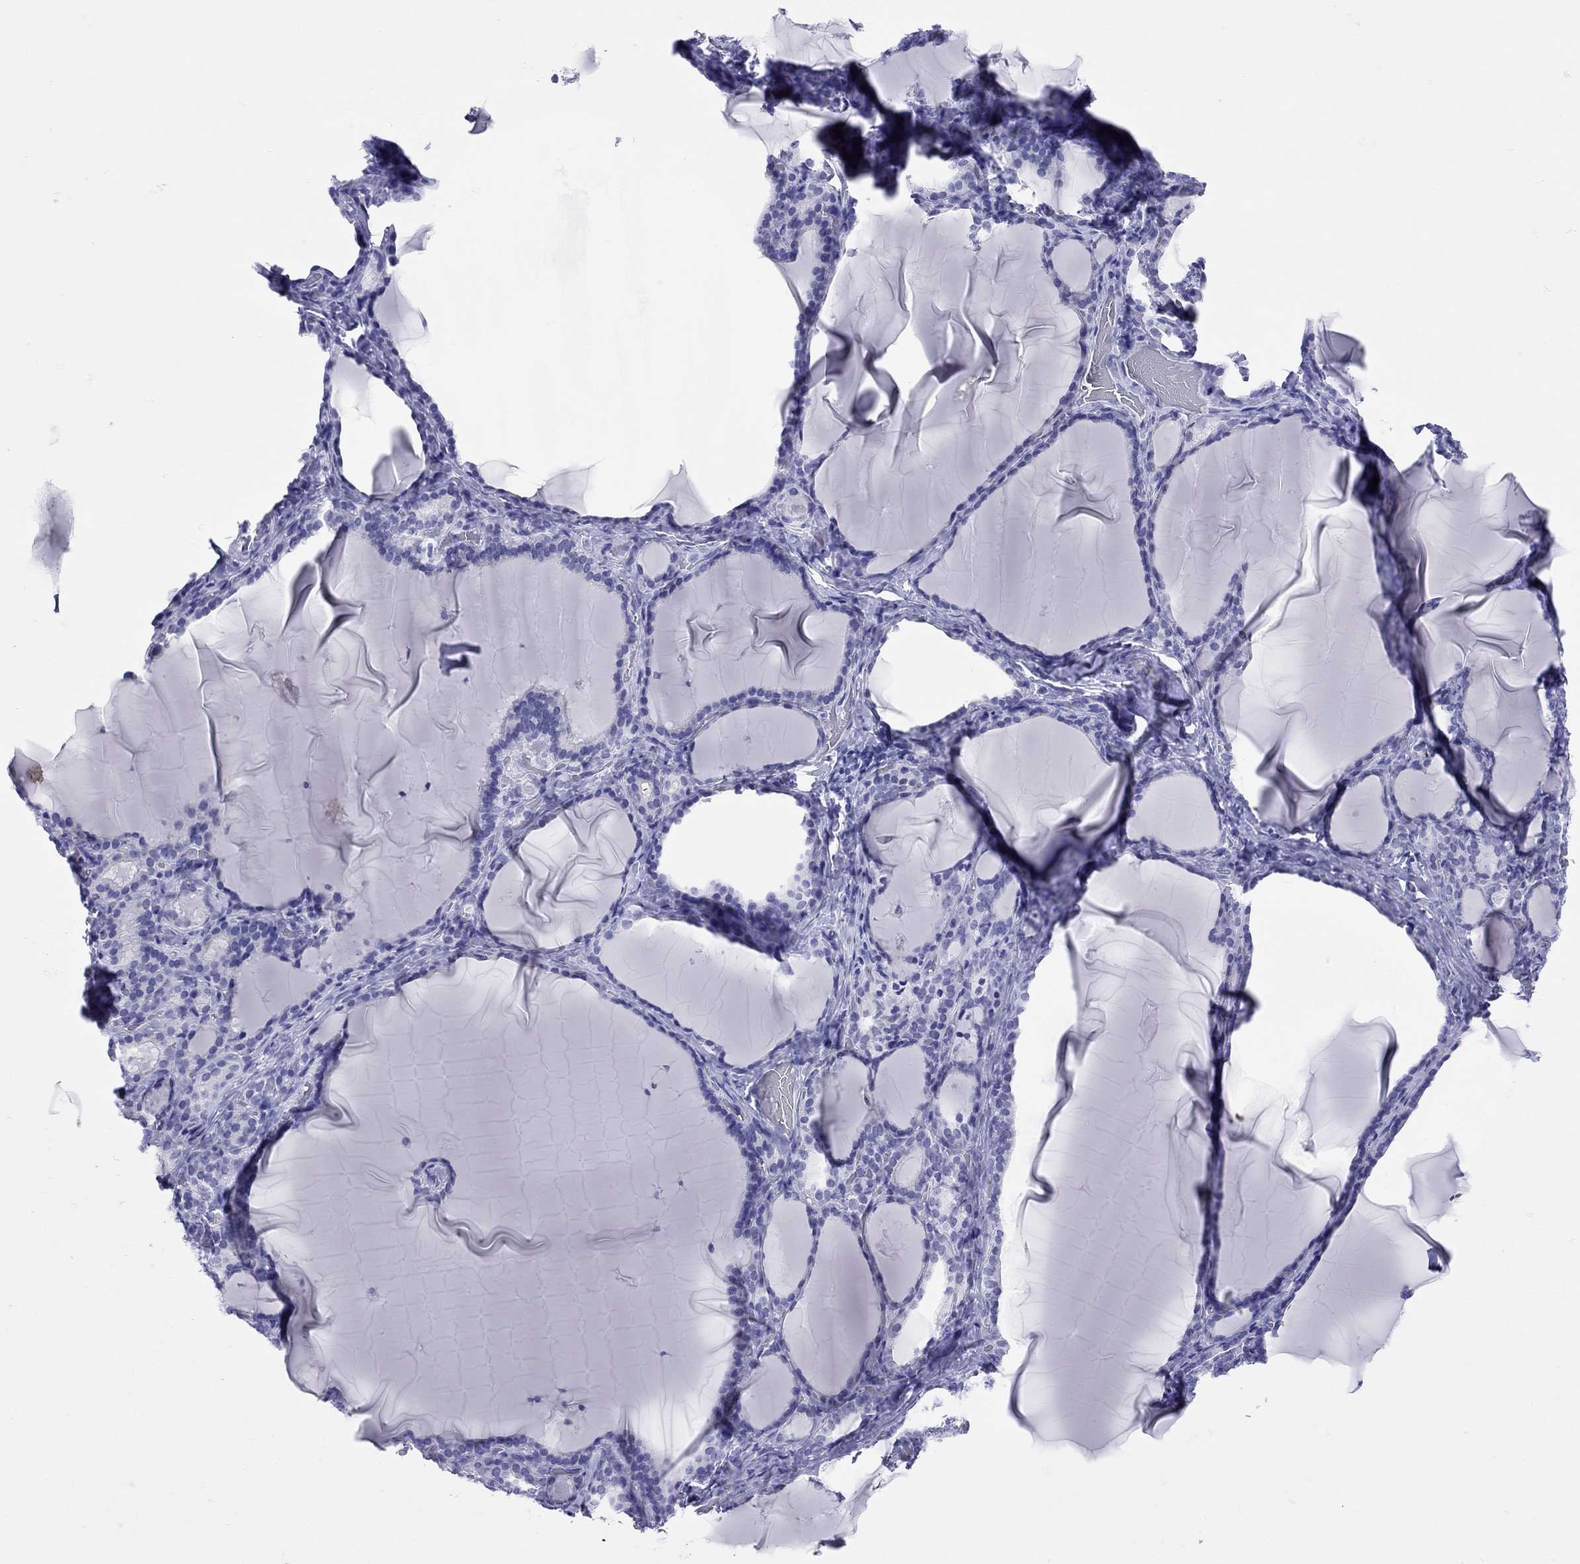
{"staining": {"intensity": "negative", "quantity": "none", "location": "none"}, "tissue": "thyroid gland", "cell_type": "Glandular cells", "image_type": "normal", "snomed": [{"axis": "morphology", "description": "Normal tissue, NOS"}, {"axis": "morphology", "description": "Hyperplasia, NOS"}, {"axis": "topography", "description": "Thyroid gland"}], "caption": "This is a photomicrograph of immunohistochemistry (IHC) staining of unremarkable thyroid gland, which shows no staining in glandular cells.", "gene": "LYAR", "patient": {"sex": "female", "age": 27}}